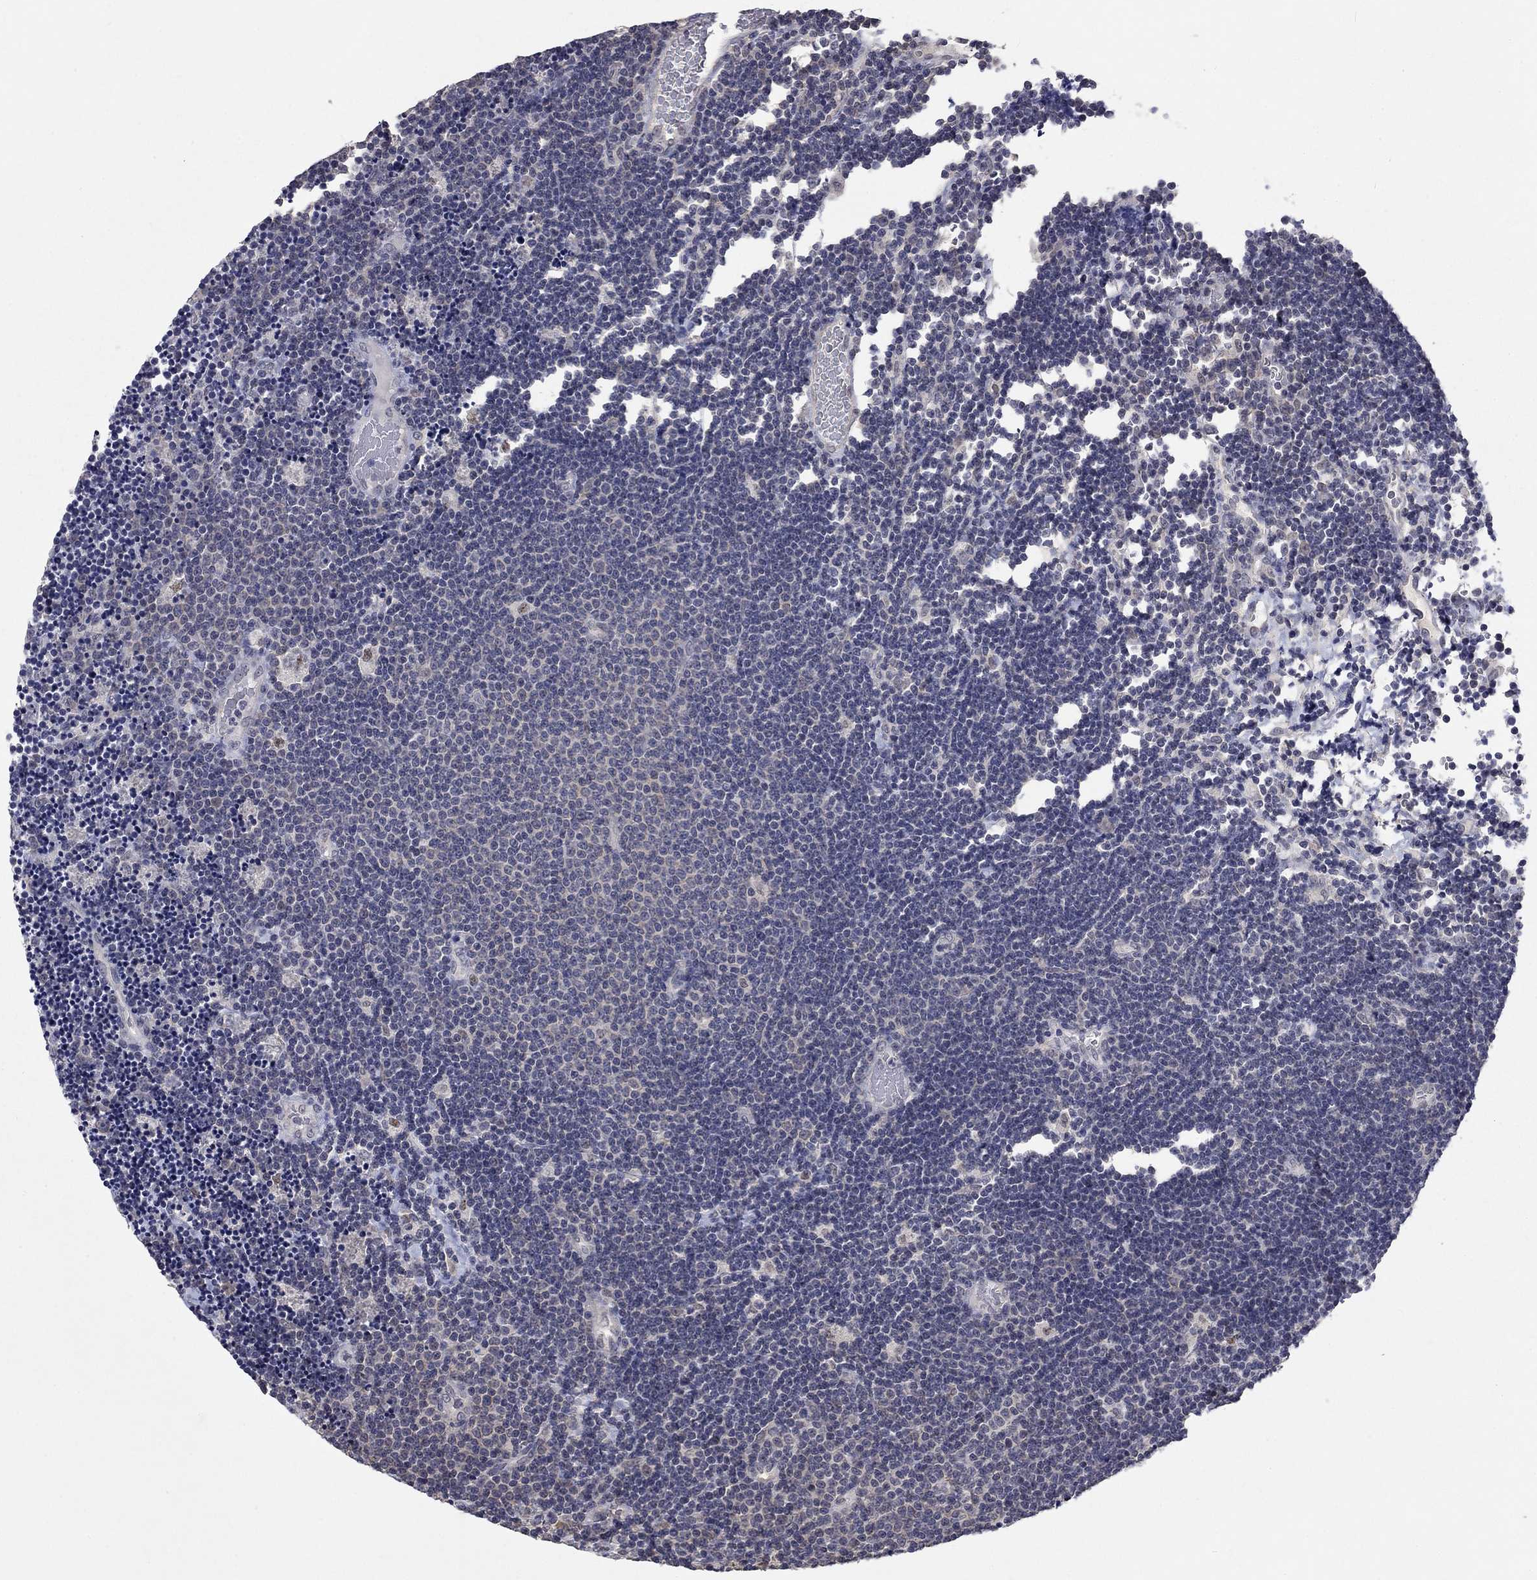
{"staining": {"intensity": "negative", "quantity": "none", "location": "none"}, "tissue": "lymphoma", "cell_type": "Tumor cells", "image_type": "cancer", "snomed": [{"axis": "morphology", "description": "Malignant lymphoma, non-Hodgkin's type, Low grade"}, {"axis": "topography", "description": "Brain"}], "caption": "A high-resolution micrograph shows immunohistochemistry (IHC) staining of low-grade malignant lymphoma, non-Hodgkin's type, which shows no significant expression in tumor cells.", "gene": "SPATA33", "patient": {"sex": "female", "age": 66}}